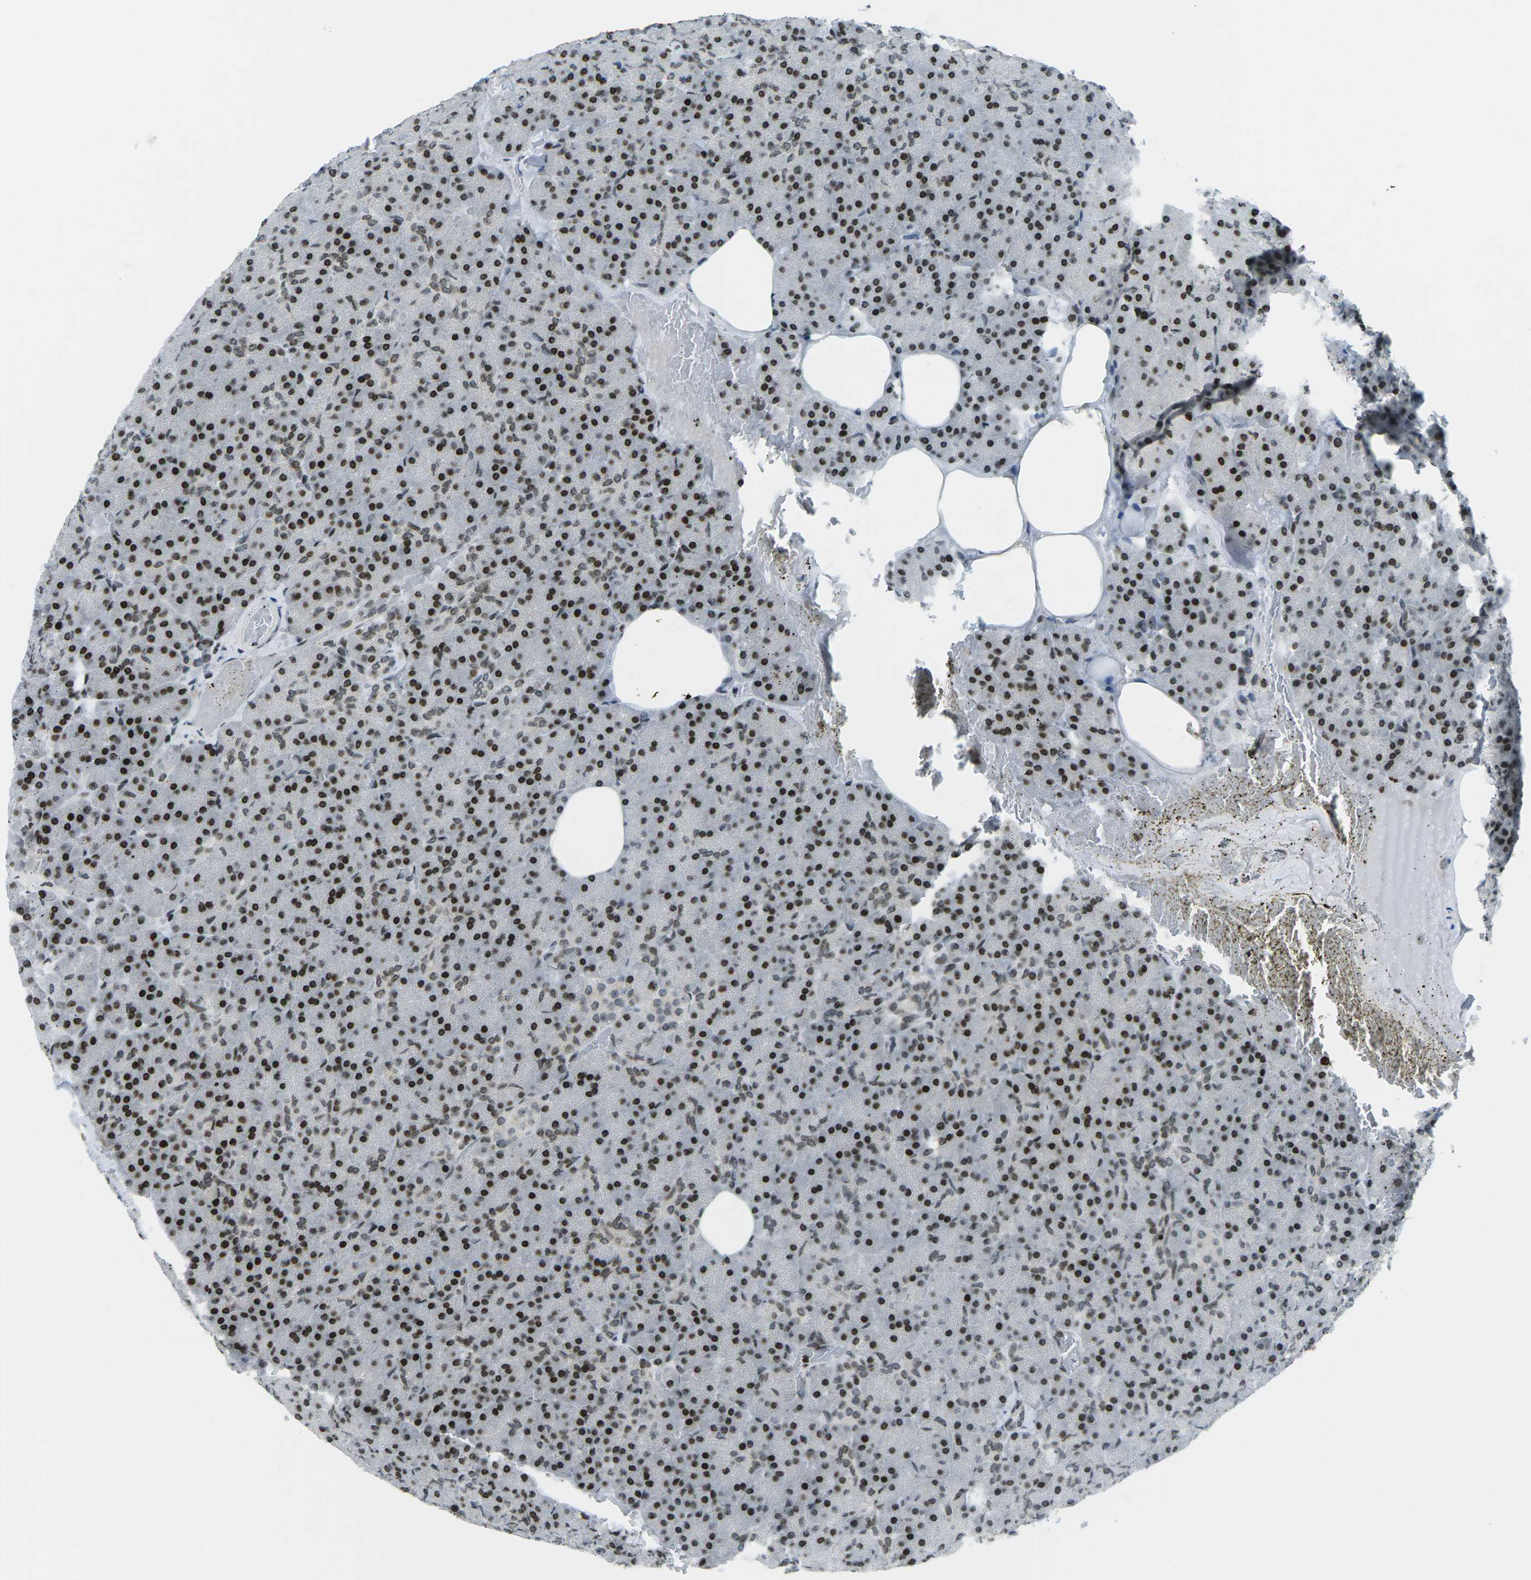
{"staining": {"intensity": "strong", "quantity": ">75%", "location": "nuclear"}, "tissue": "pancreas", "cell_type": "Exocrine glandular cells", "image_type": "normal", "snomed": [{"axis": "morphology", "description": "Normal tissue, NOS"}, {"axis": "topography", "description": "Pancreas"}], "caption": "Protein analysis of normal pancreas exhibits strong nuclear expression in about >75% of exocrine glandular cells.", "gene": "EME1", "patient": {"sex": "female", "age": 35}}